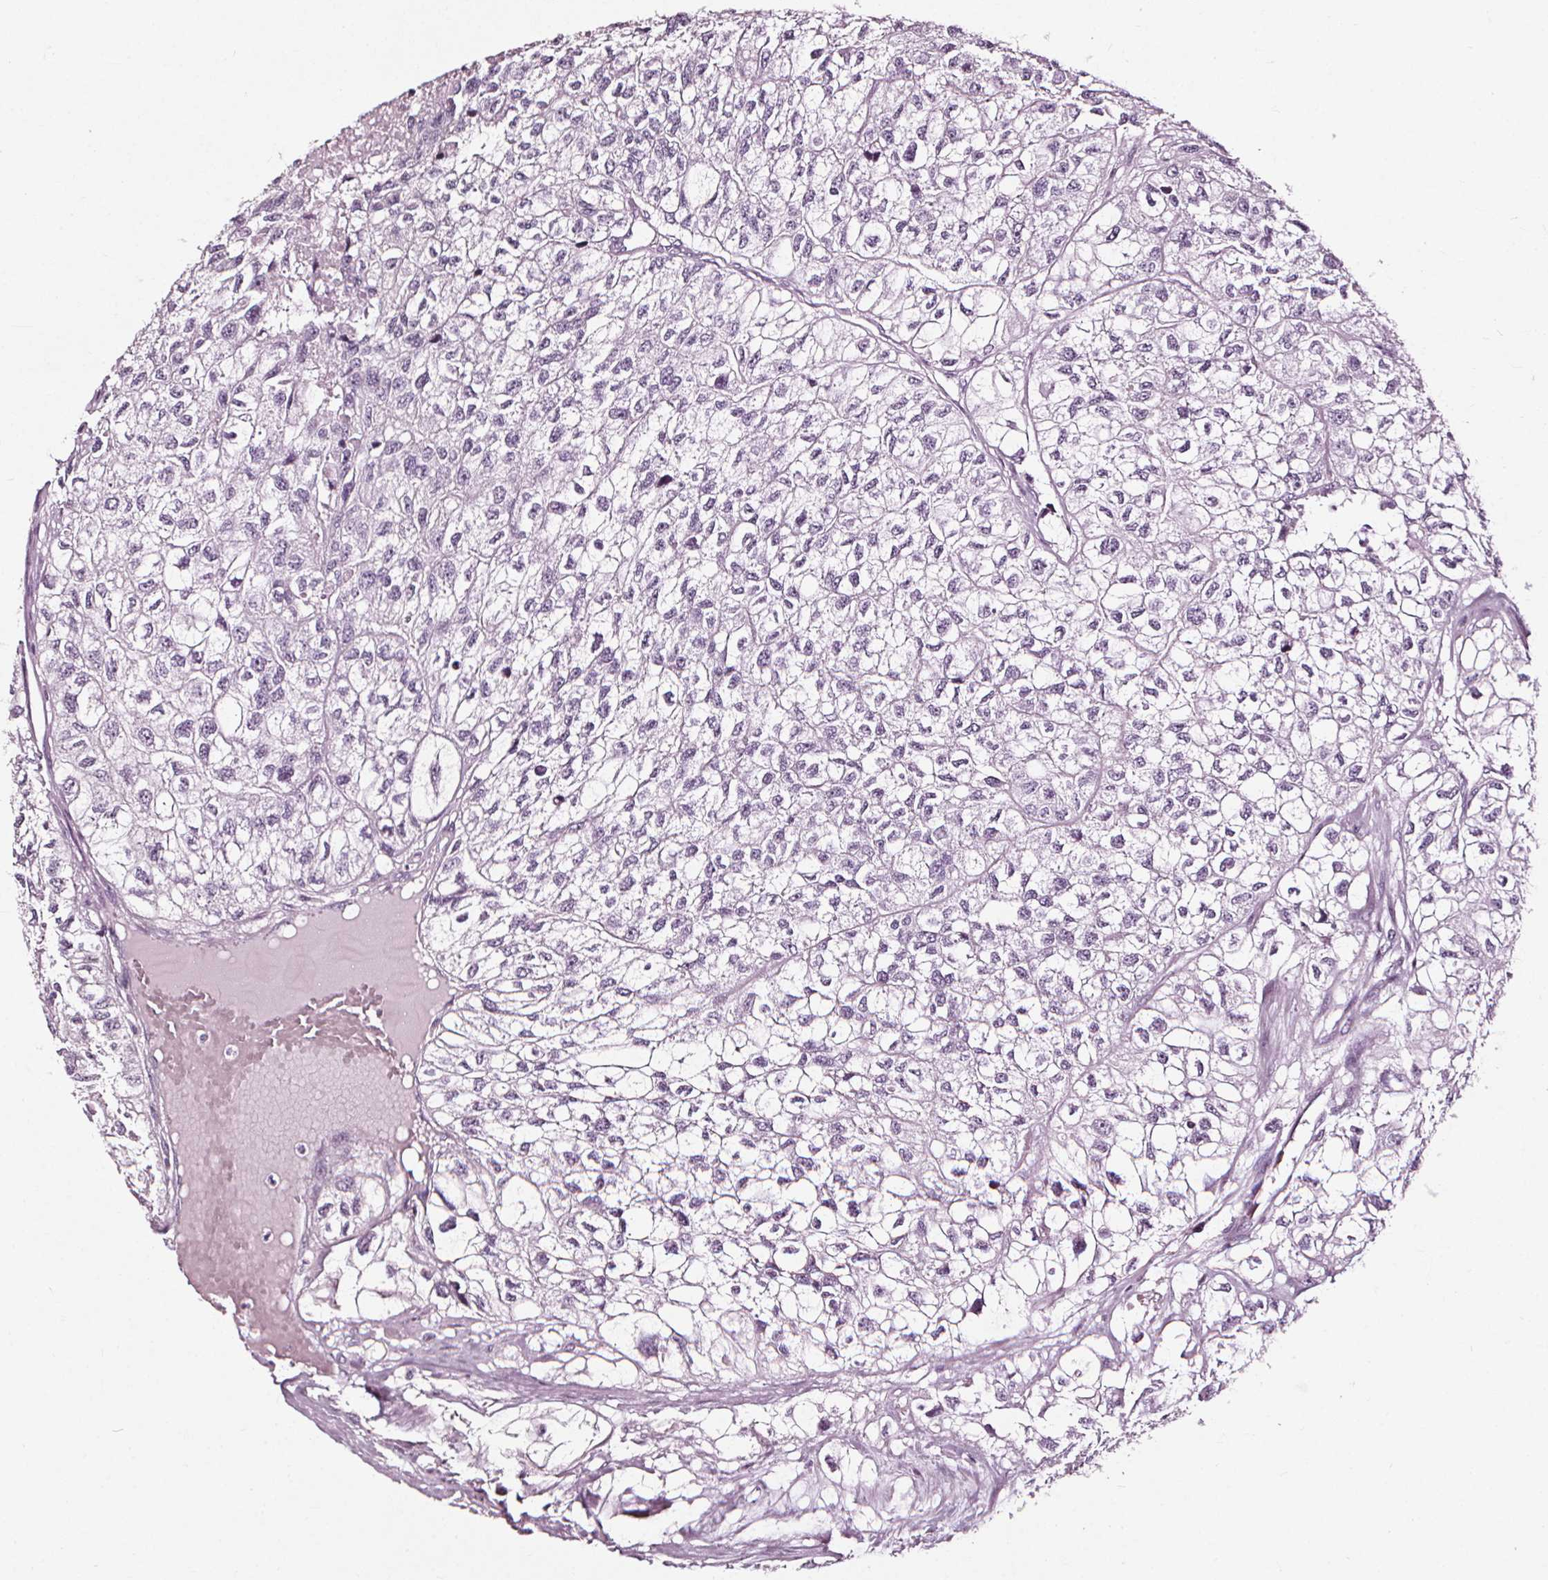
{"staining": {"intensity": "negative", "quantity": "none", "location": "none"}, "tissue": "renal cancer", "cell_type": "Tumor cells", "image_type": "cancer", "snomed": [{"axis": "morphology", "description": "Adenocarcinoma, NOS"}, {"axis": "topography", "description": "Kidney"}], "caption": "The photomicrograph demonstrates no staining of tumor cells in renal cancer. (DAB immunohistochemistry (IHC) with hematoxylin counter stain).", "gene": "DEFA5", "patient": {"sex": "male", "age": 56}}